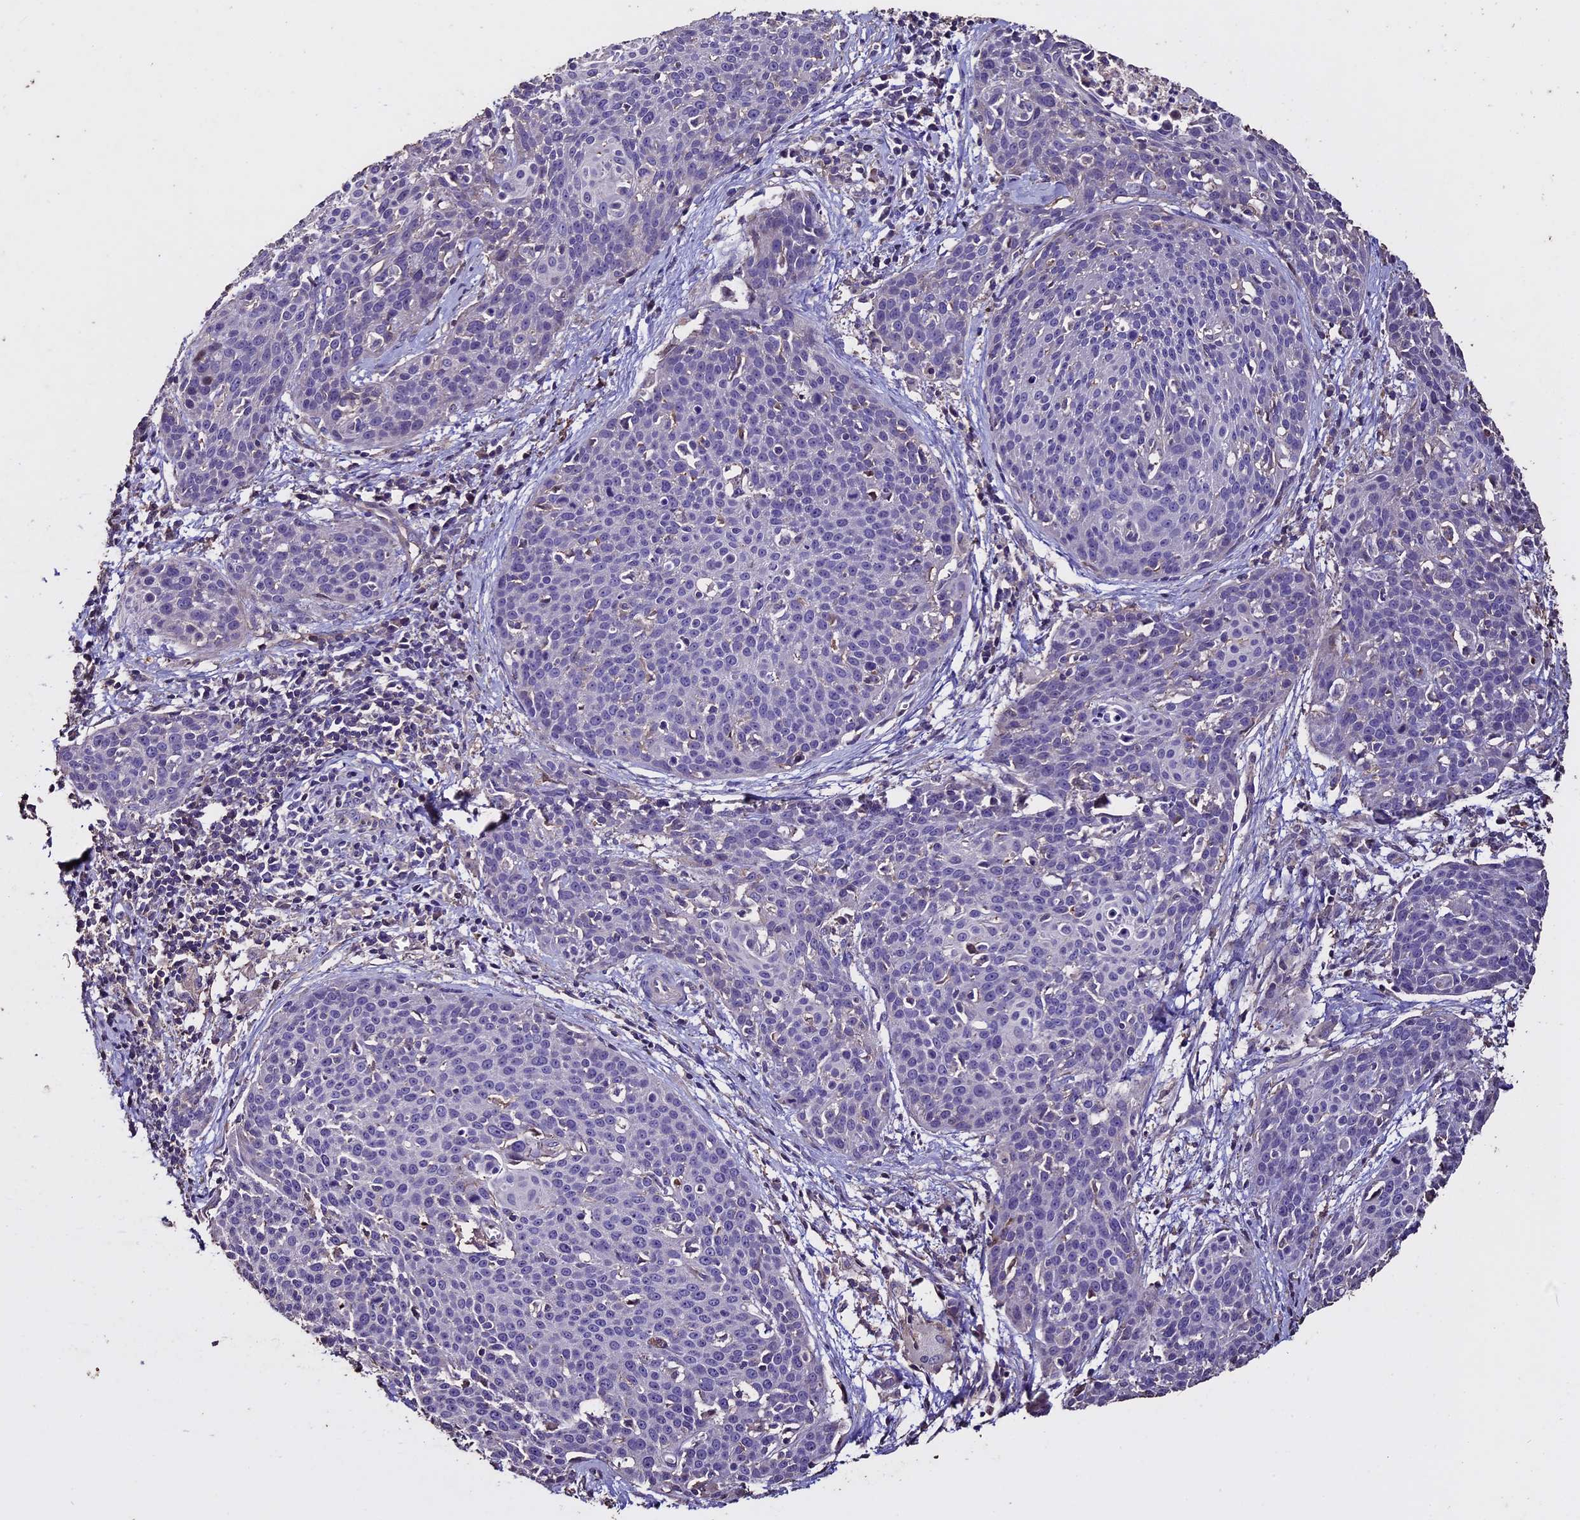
{"staining": {"intensity": "negative", "quantity": "none", "location": "none"}, "tissue": "cervical cancer", "cell_type": "Tumor cells", "image_type": "cancer", "snomed": [{"axis": "morphology", "description": "Squamous cell carcinoma, NOS"}, {"axis": "topography", "description": "Cervix"}], "caption": "IHC micrograph of cervical squamous cell carcinoma stained for a protein (brown), which demonstrates no staining in tumor cells.", "gene": "USB1", "patient": {"sex": "female", "age": 38}}